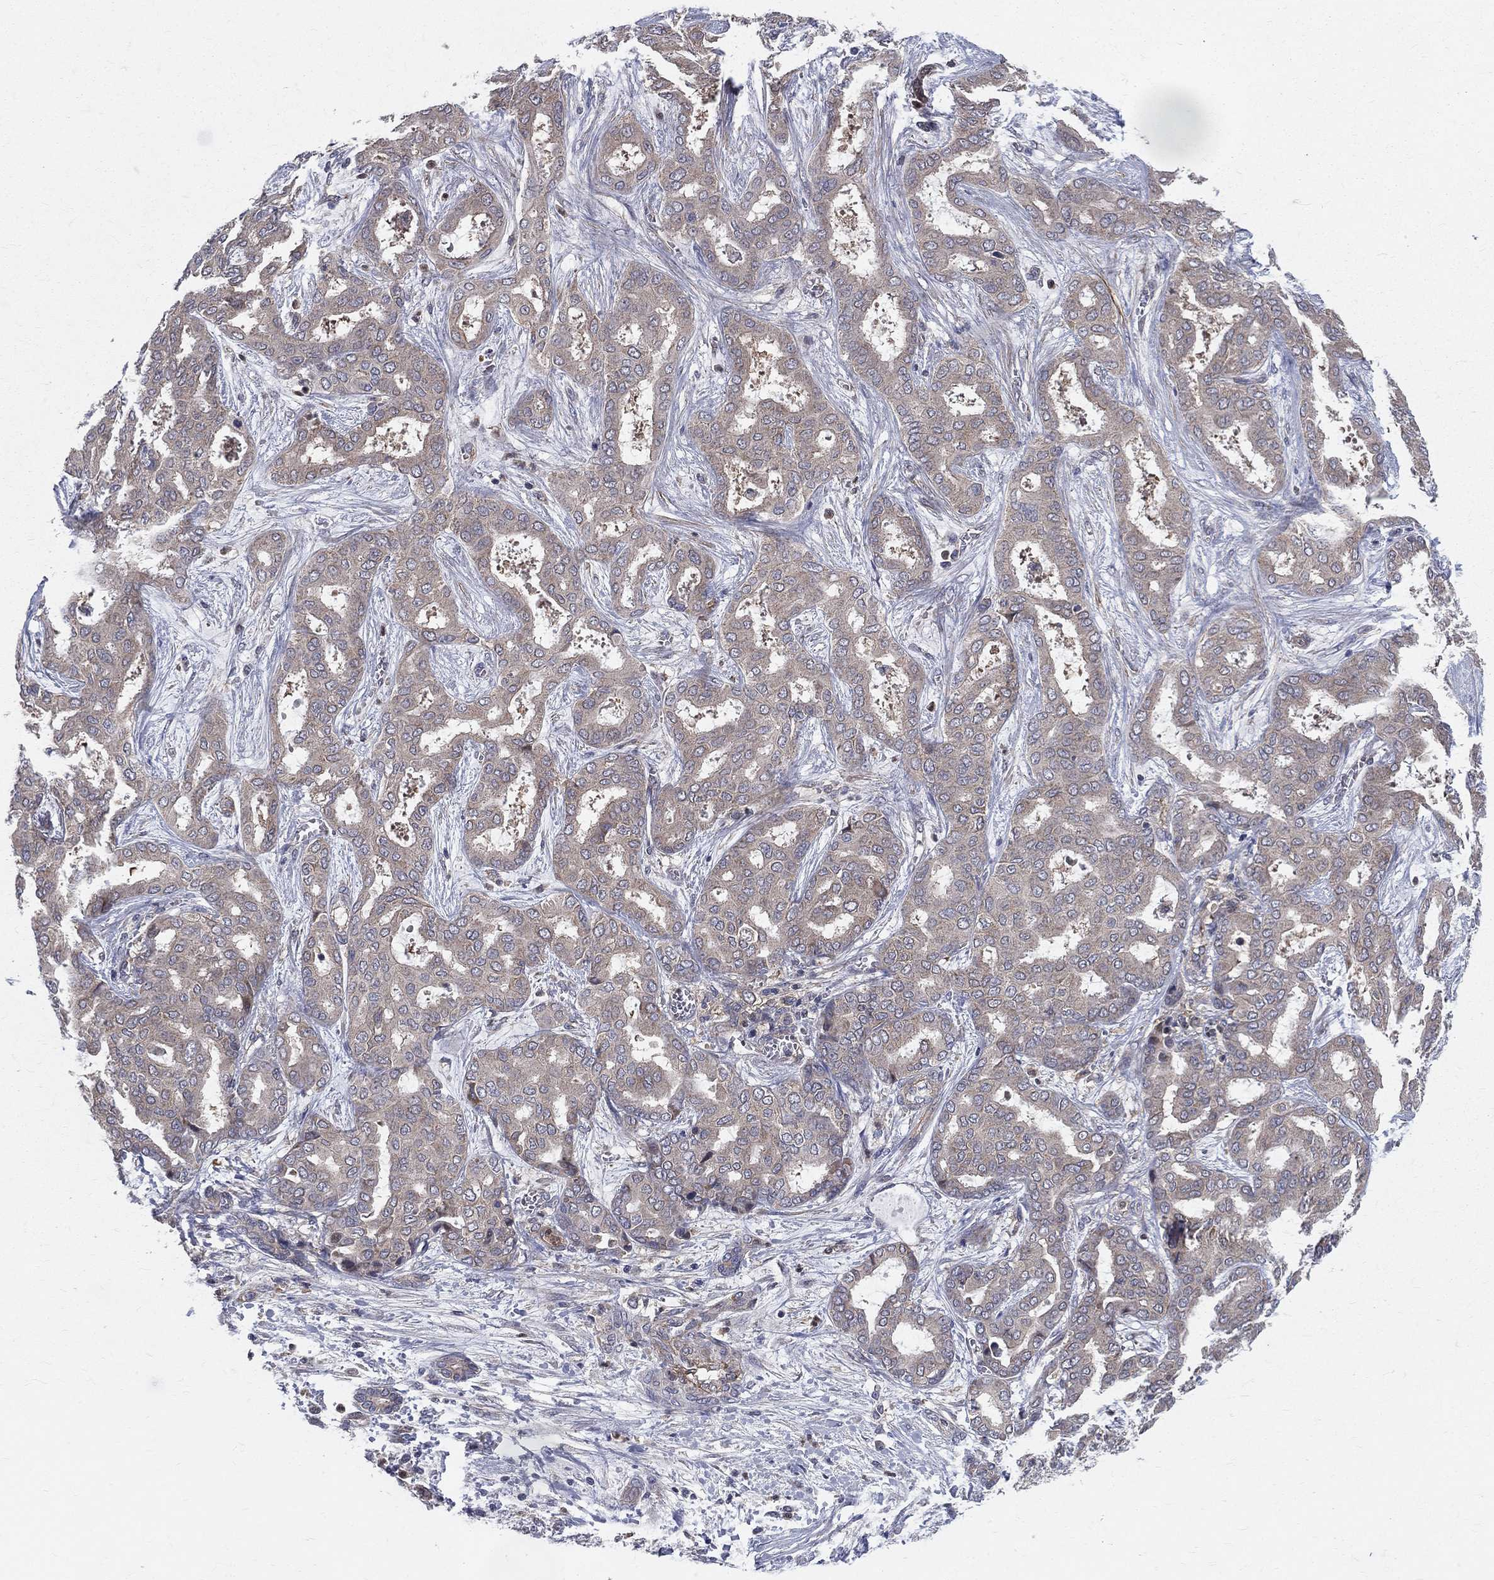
{"staining": {"intensity": "negative", "quantity": "none", "location": "none"}, "tissue": "liver cancer", "cell_type": "Tumor cells", "image_type": "cancer", "snomed": [{"axis": "morphology", "description": "Cholangiocarcinoma"}, {"axis": "topography", "description": "Liver"}], "caption": "This histopathology image is of liver cancer (cholangiocarcinoma) stained with immunohistochemistry to label a protein in brown with the nuclei are counter-stained blue. There is no expression in tumor cells. The staining is performed using DAB (3,3'-diaminobenzidine) brown chromogen with nuclei counter-stained in using hematoxylin.", "gene": "POMZP3", "patient": {"sex": "female", "age": 64}}